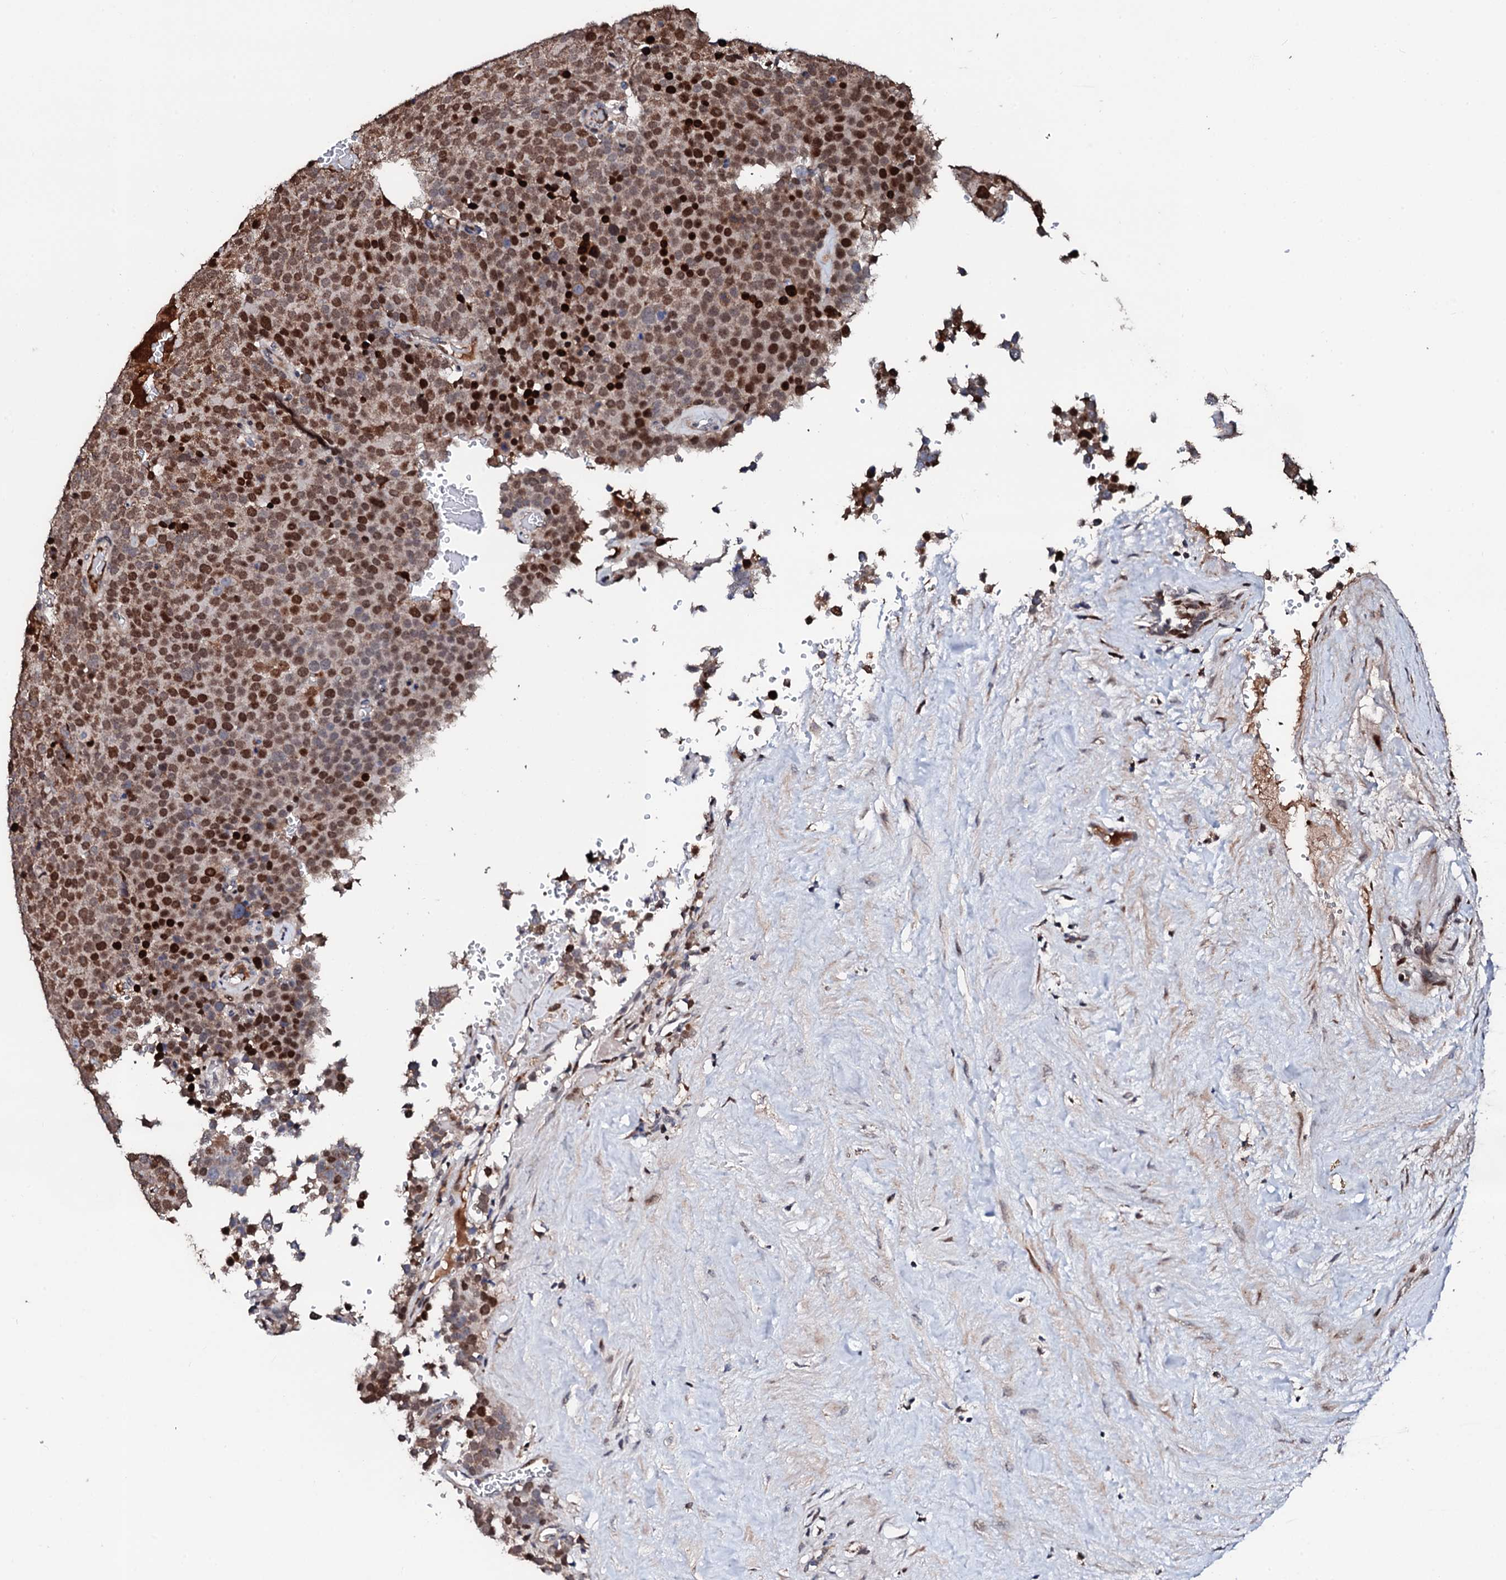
{"staining": {"intensity": "moderate", "quantity": ">75%", "location": "nuclear"}, "tissue": "testis cancer", "cell_type": "Tumor cells", "image_type": "cancer", "snomed": [{"axis": "morphology", "description": "Seminoma, NOS"}, {"axis": "topography", "description": "Testis"}], "caption": "Testis cancer (seminoma) was stained to show a protein in brown. There is medium levels of moderate nuclear staining in approximately >75% of tumor cells. (DAB (3,3'-diaminobenzidine) IHC, brown staining for protein, blue staining for nuclei).", "gene": "KIF18A", "patient": {"sex": "male", "age": 71}}